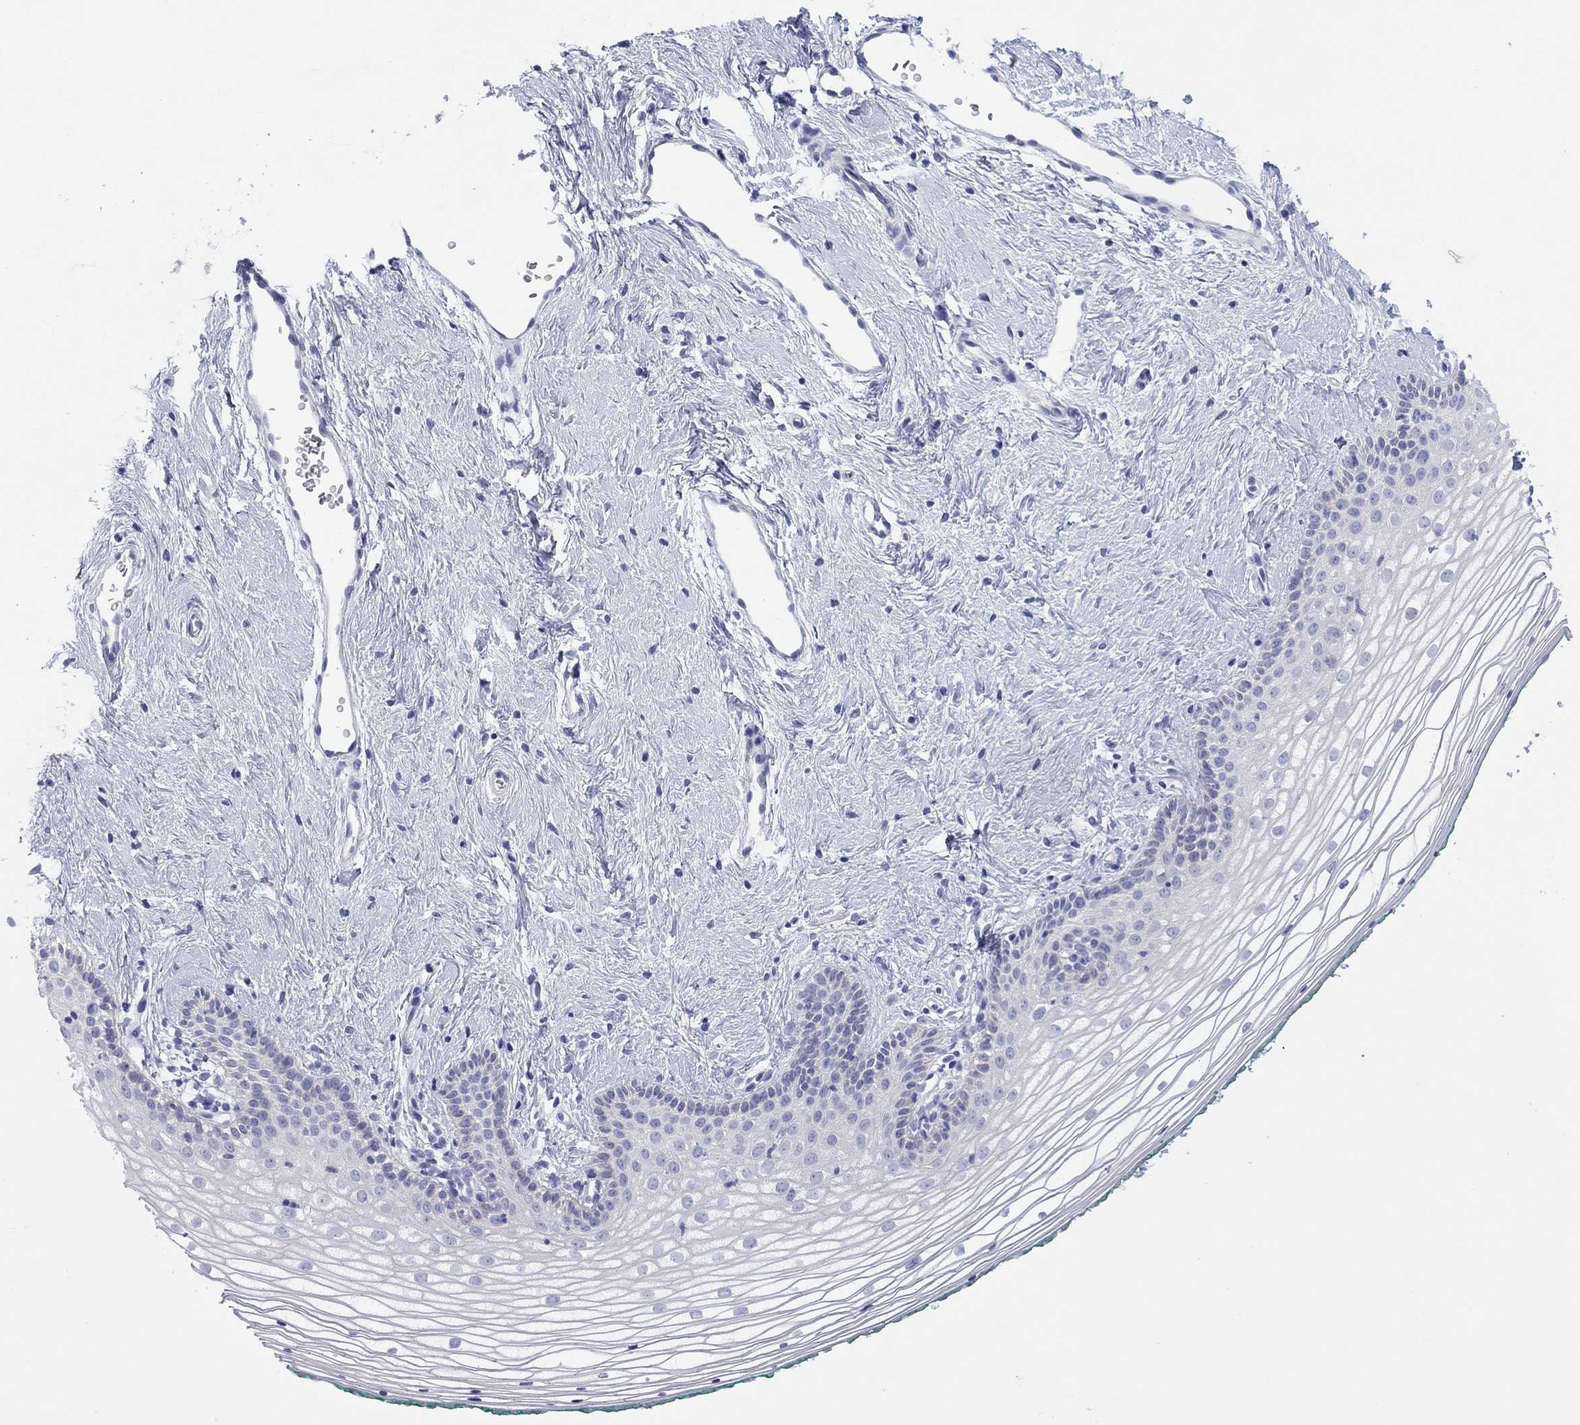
{"staining": {"intensity": "negative", "quantity": "none", "location": "none"}, "tissue": "vagina", "cell_type": "Squamous epithelial cells", "image_type": "normal", "snomed": [{"axis": "morphology", "description": "Normal tissue, NOS"}, {"axis": "topography", "description": "Vagina"}], "caption": "Immunohistochemistry image of unremarkable vagina: human vagina stained with DAB demonstrates no significant protein staining in squamous epithelial cells.", "gene": "CPNE6", "patient": {"sex": "female", "age": 36}}